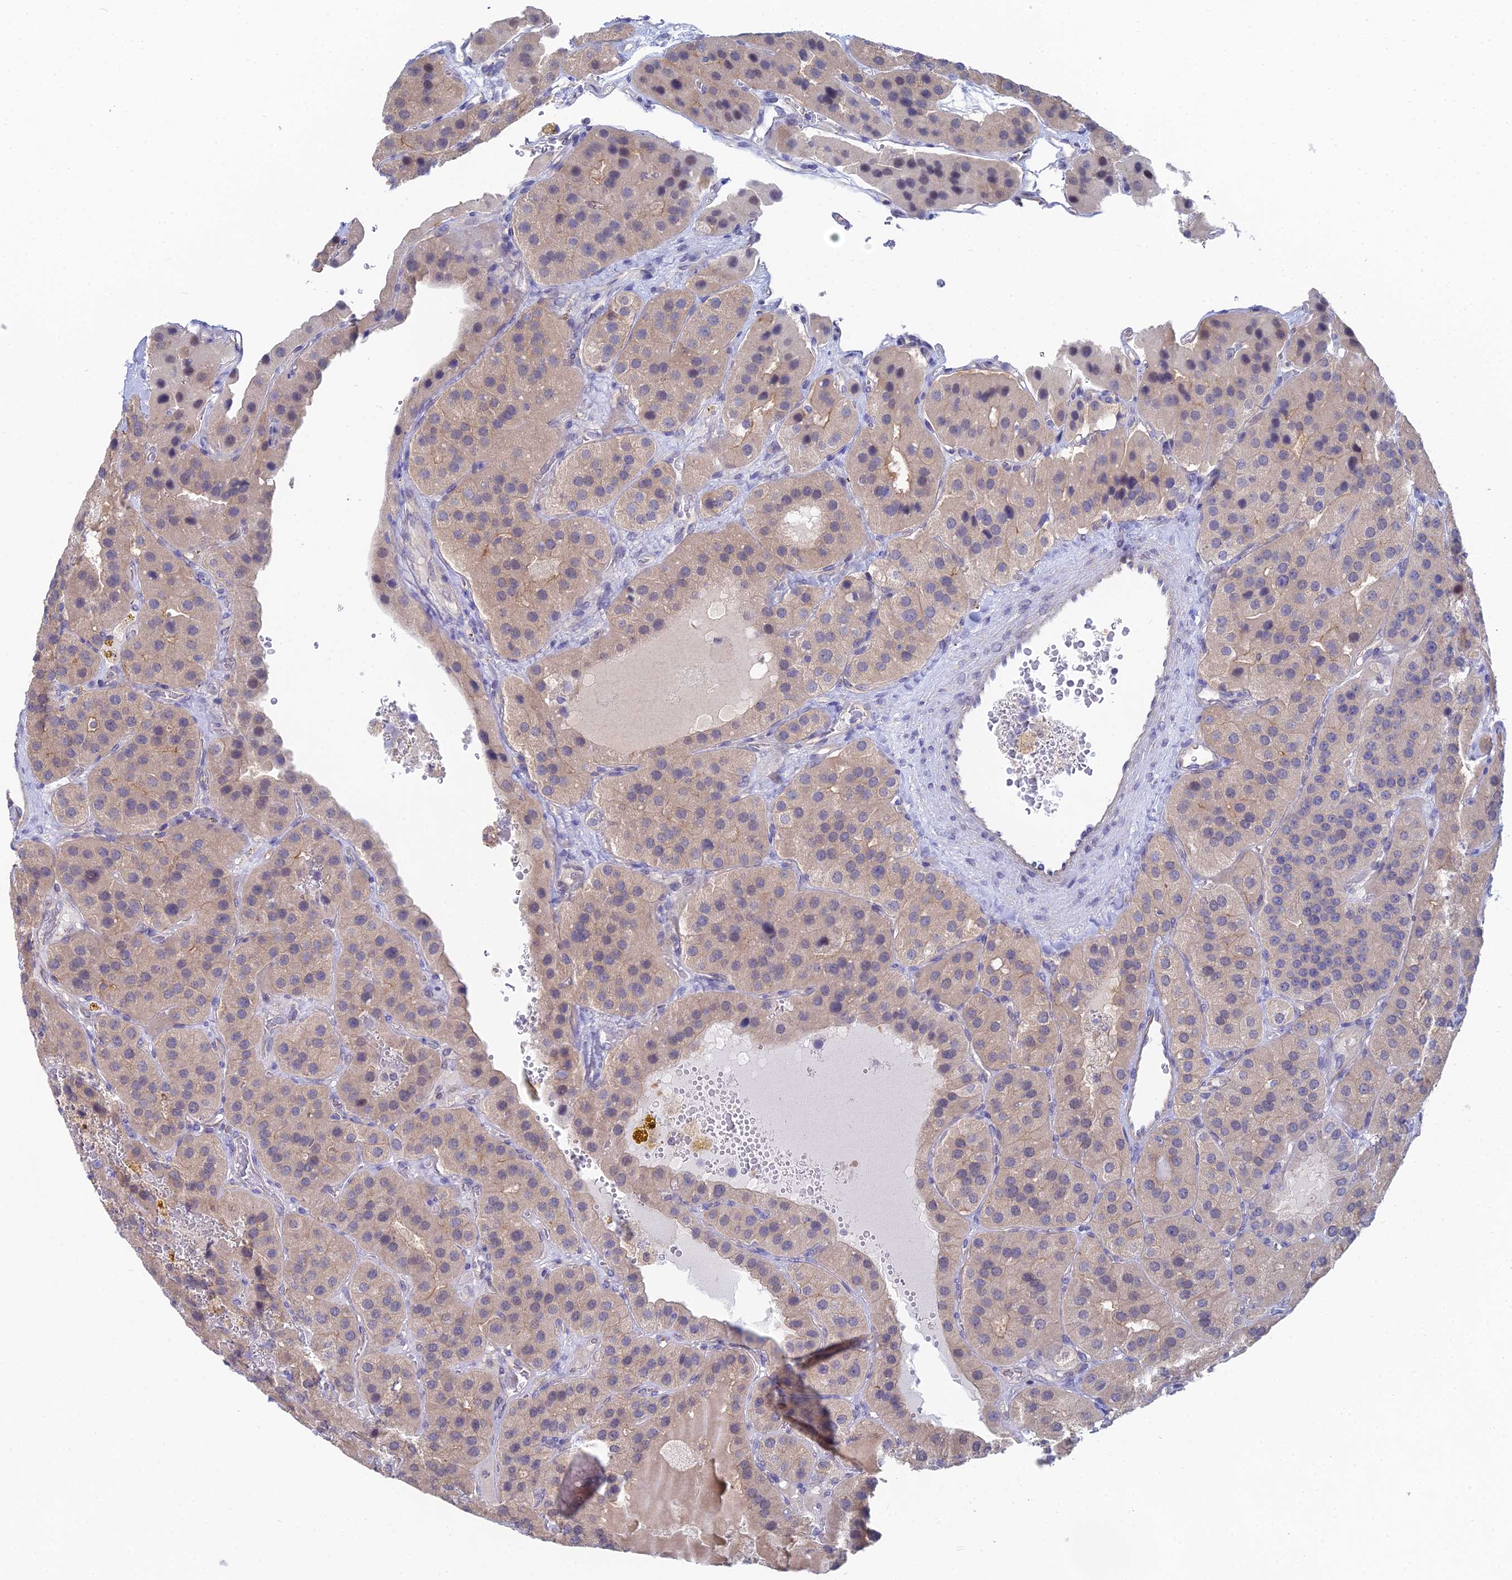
{"staining": {"intensity": "negative", "quantity": "none", "location": "none"}, "tissue": "parathyroid gland", "cell_type": "Glandular cells", "image_type": "normal", "snomed": [{"axis": "morphology", "description": "Normal tissue, NOS"}, {"axis": "morphology", "description": "Adenoma, NOS"}, {"axis": "topography", "description": "Parathyroid gland"}], "caption": "An immunohistochemistry (IHC) histopathology image of benign parathyroid gland is shown. There is no staining in glandular cells of parathyroid gland.", "gene": "DNAH14", "patient": {"sex": "female", "age": 86}}